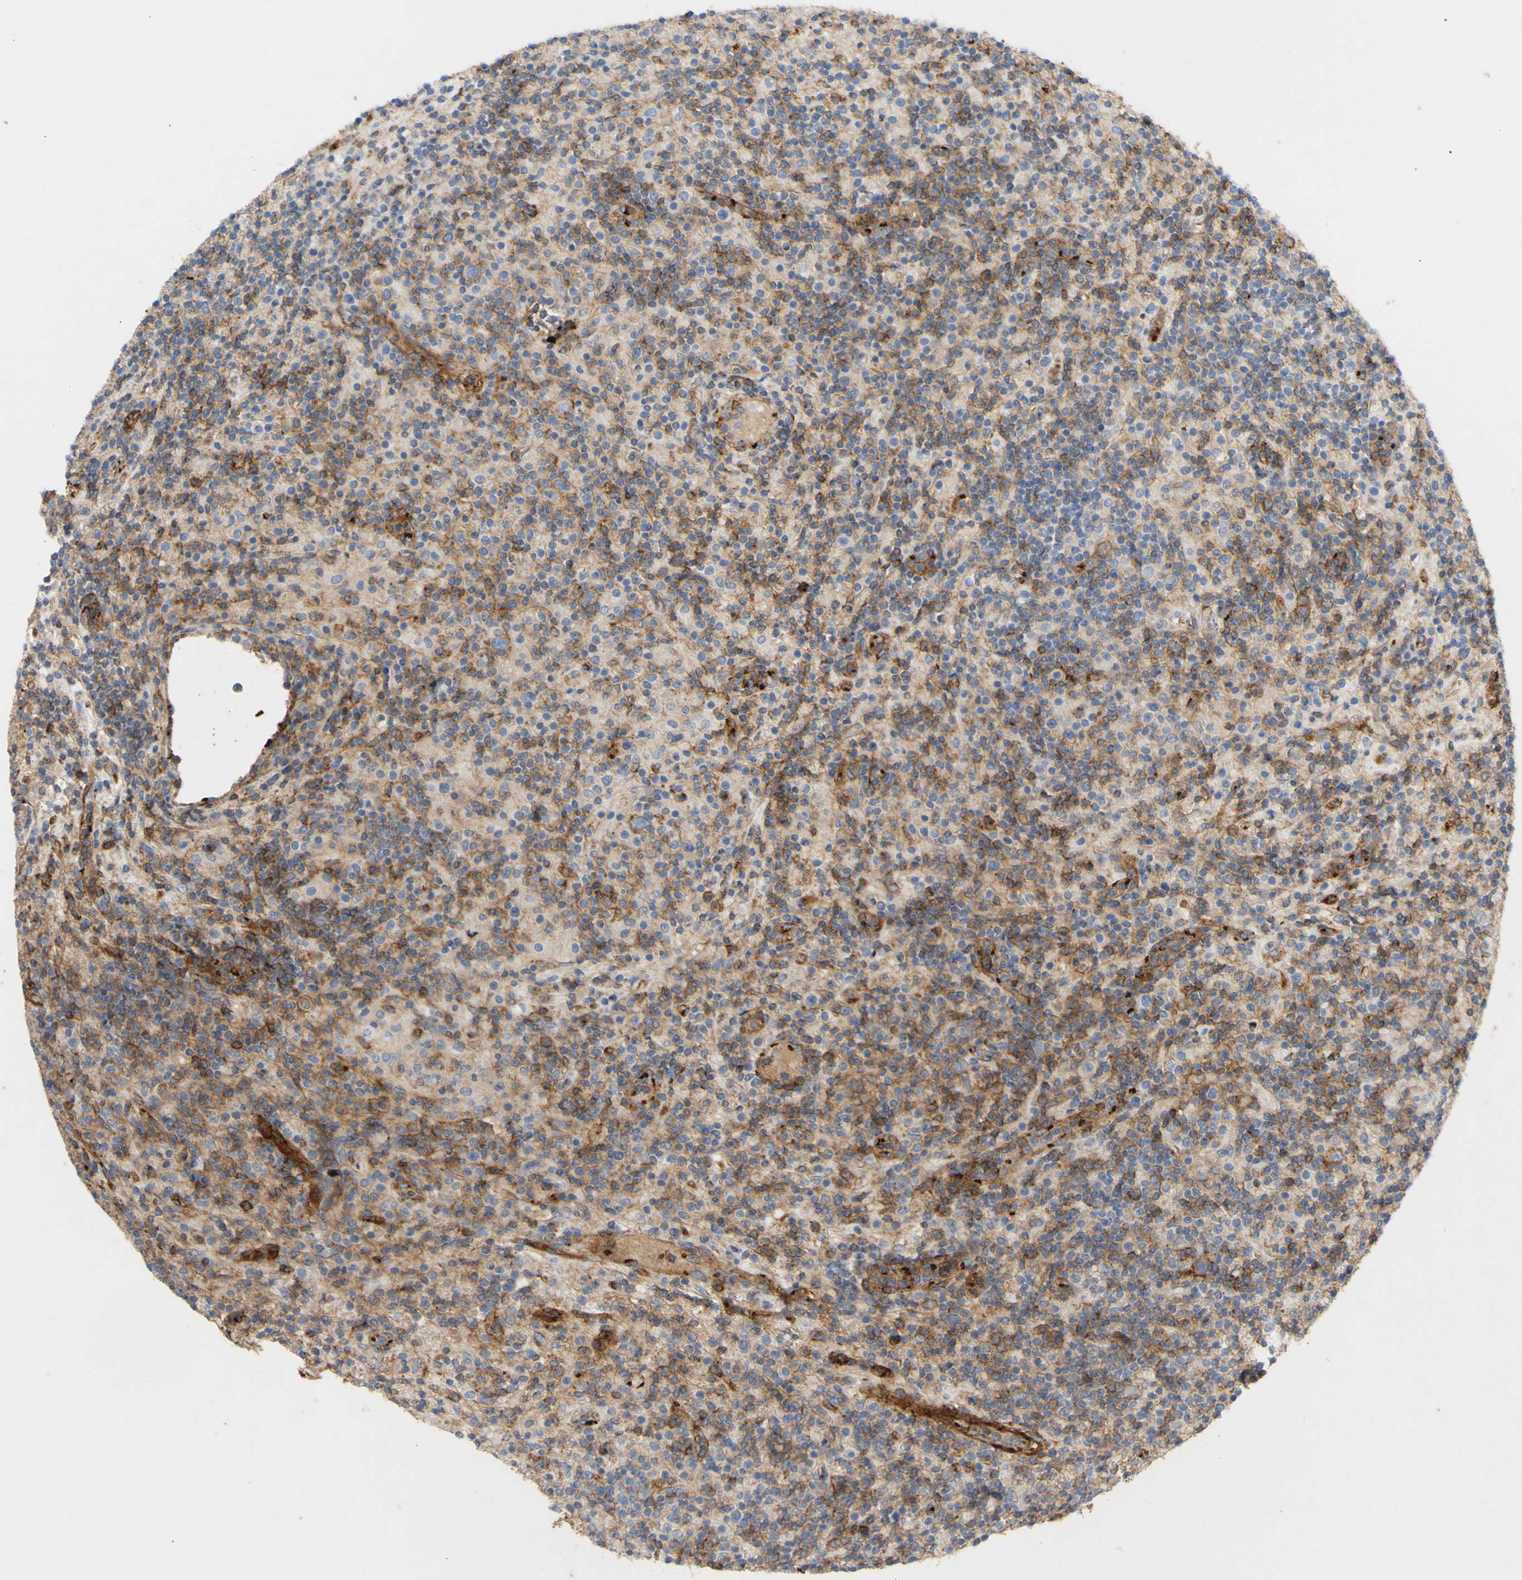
{"staining": {"intensity": "negative", "quantity": "none", "location": "none"}, "tissue": "lymphoma", "cell_type": "Tumor cells", "image_type": "cancer", "snomed": [{"axis": "morphology", "description": "Hodgkin's disease, NOS"}, {"axis": "topography", "description": "Lymph node"}], "caption": "Tumor cells are negative for brown protein staining in Hodgkin's disease.", "gene": "ATP2A3", "patient": {"sex": "male", "age": 70}}